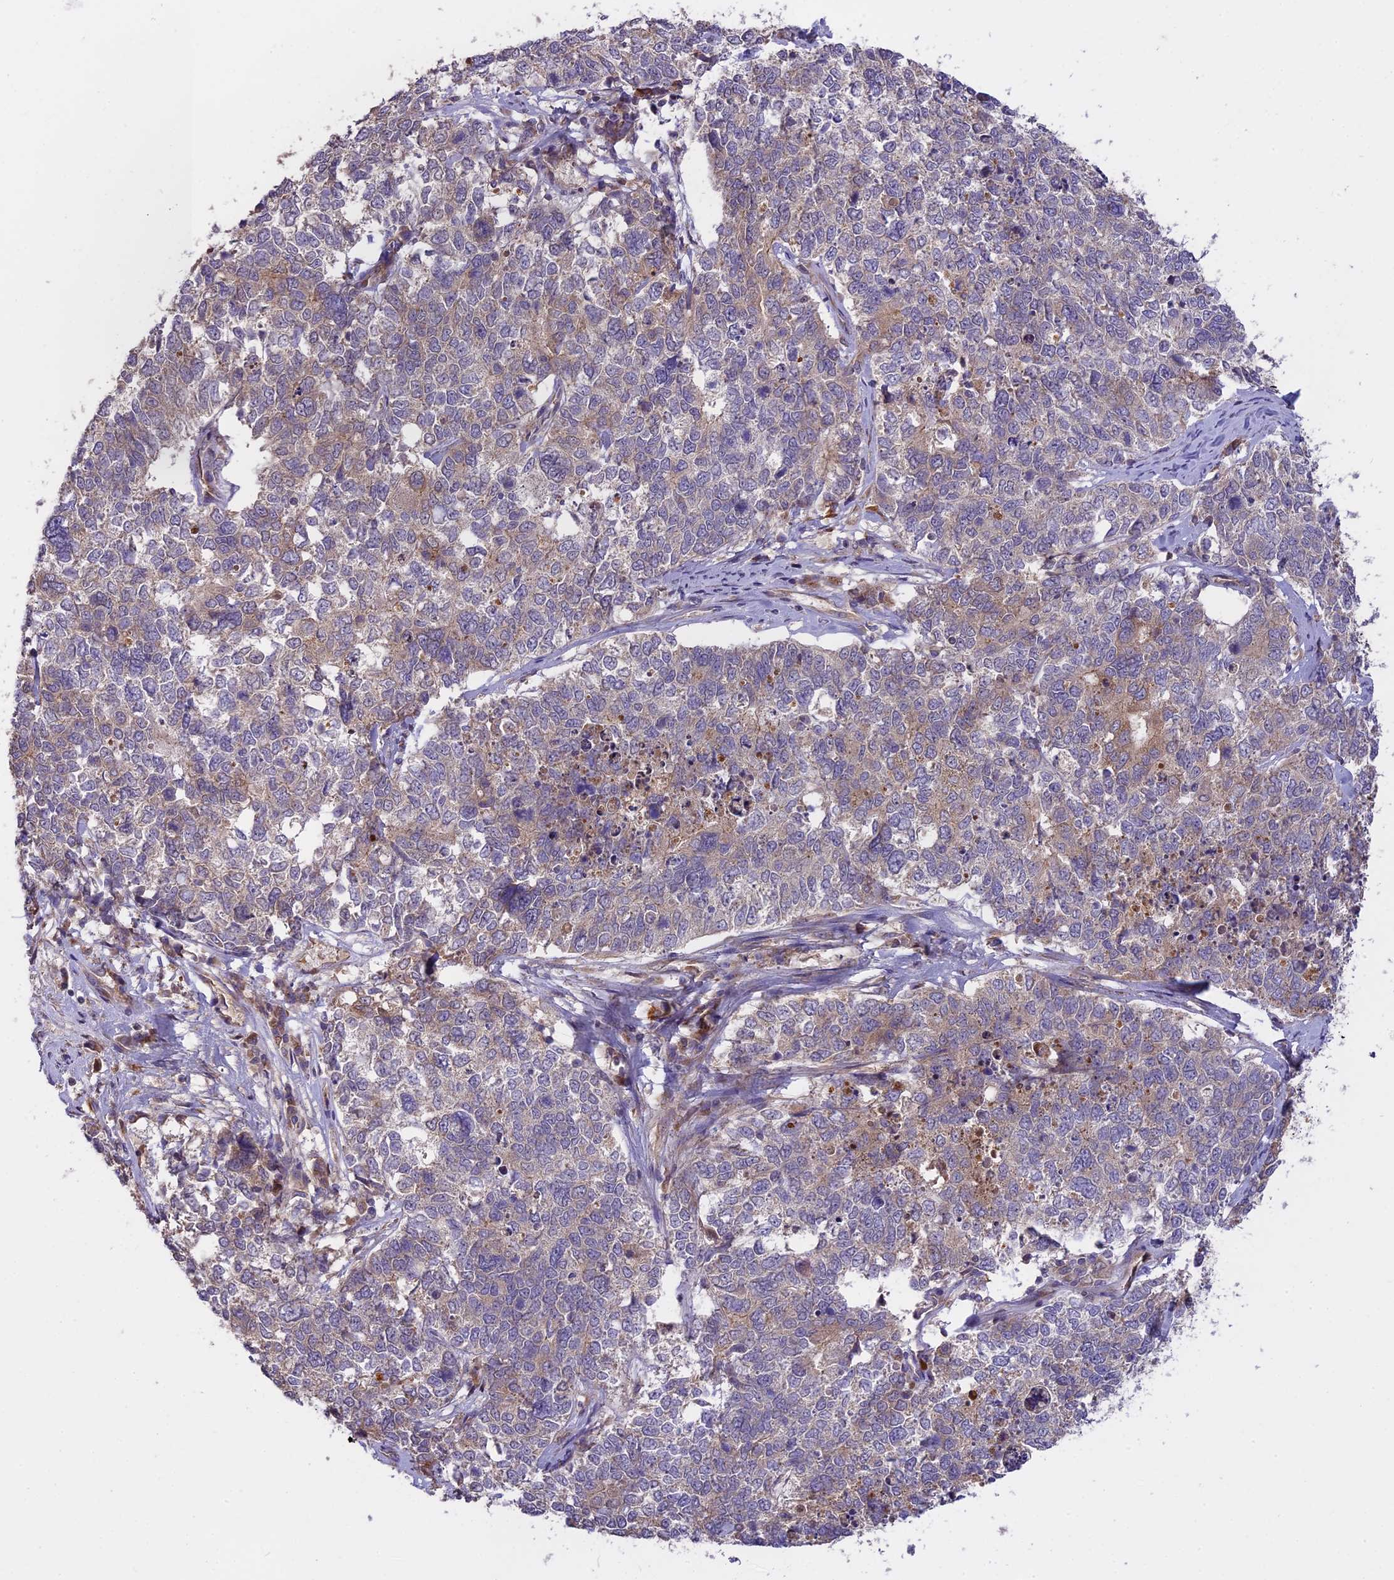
{"staining": {"intensity": "weak", "quantity": "25%-75%", "location": "cytoplasmic/membranous"}, "tissue": "cervical cancer", "cell_type": "Tumor cells", "image_type": "cancer", "snomed": [{"axis": "morphology", "description": "Squamous cell carcinoma, NOS"}, {"axis": "topography", "description": "Cervix"}], "caption": "Tumor cells exhibit low levels of weak cytoplasmic/membranous positivity in about 25%-75% of cells in cervical squamous cell carcinoma.", "gene": "MEMO1", "patient": {"sex": "female", "age": 63}}